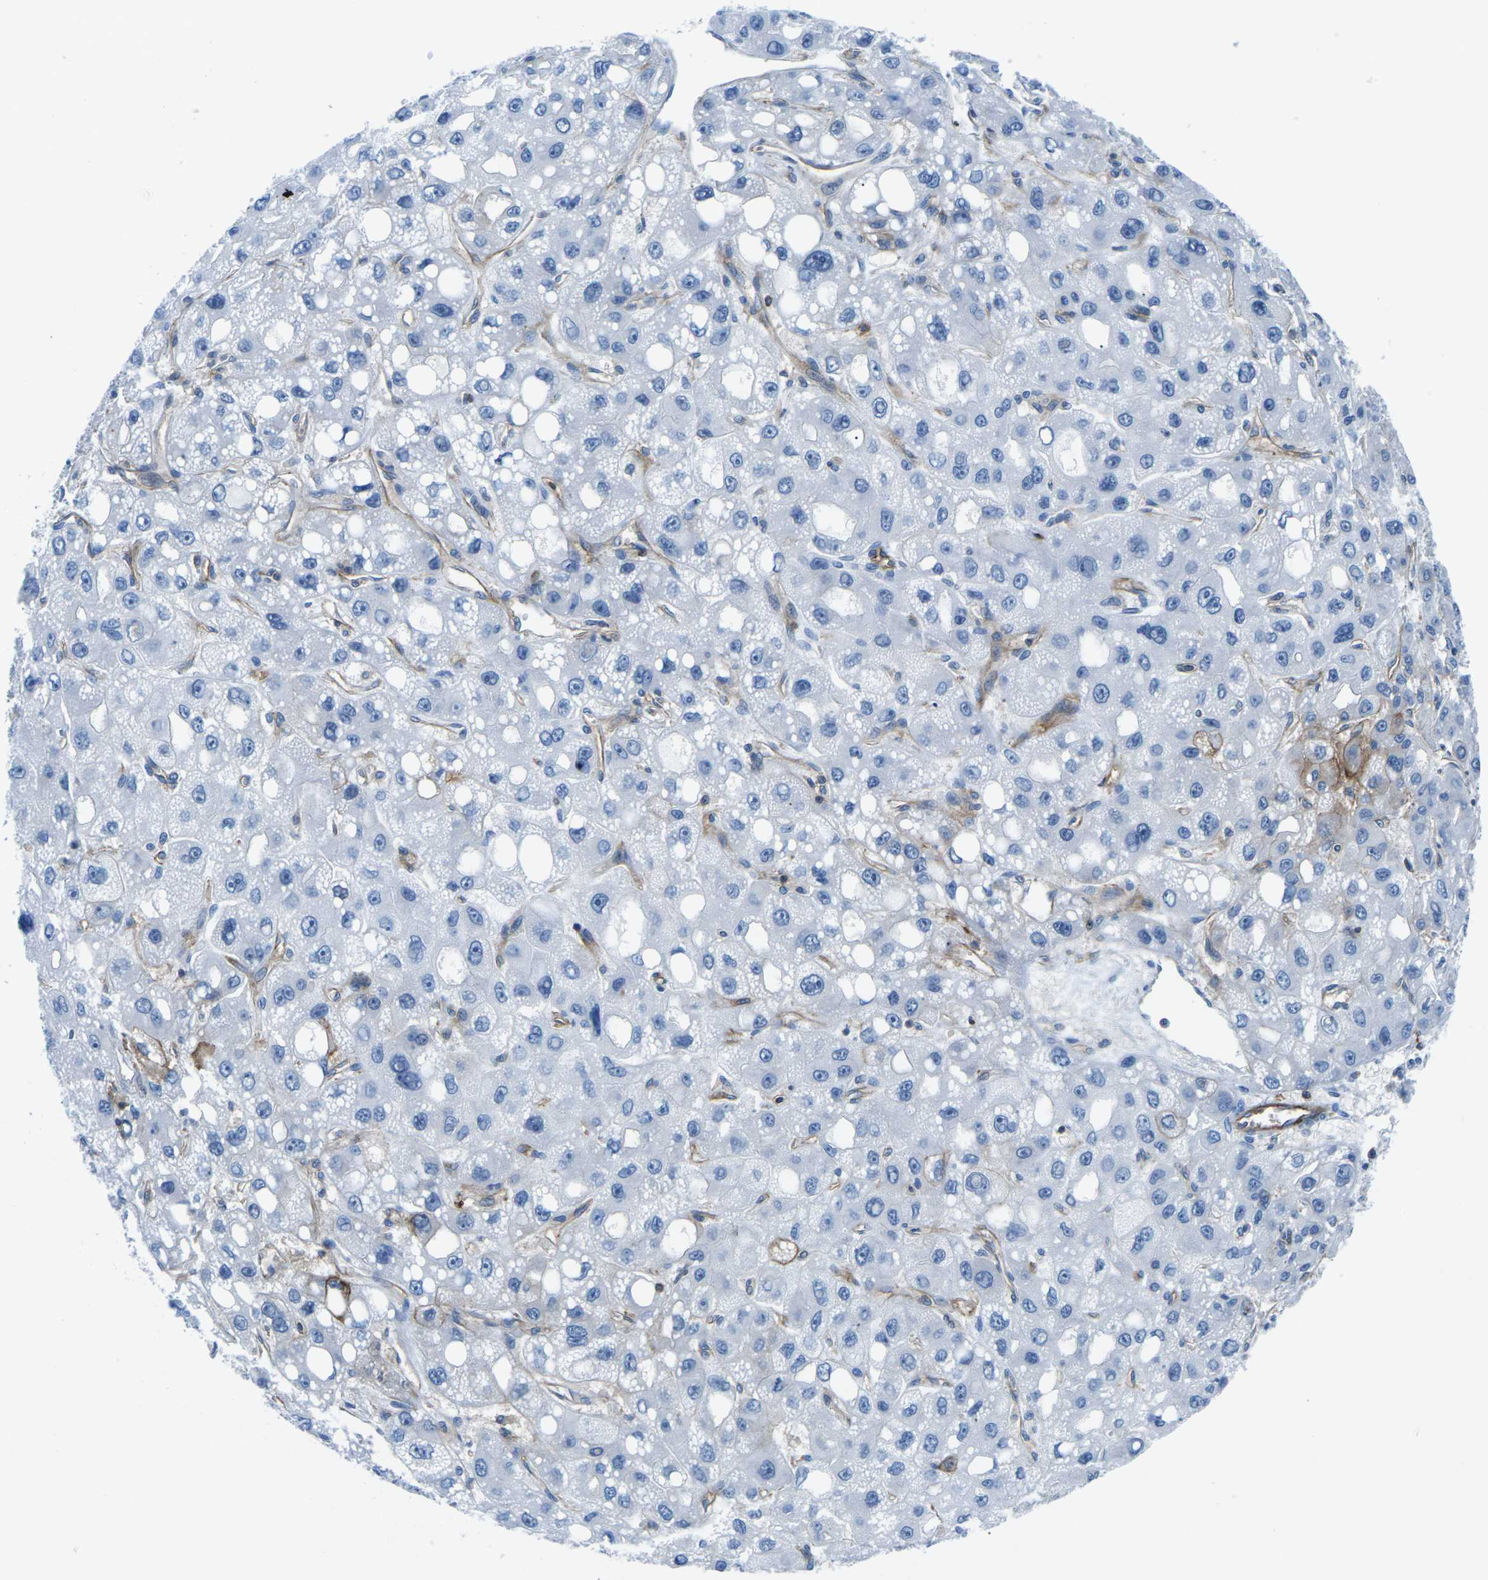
{"staining": {"intensity": "negative", "quantity": "none", "location": "none"}, "tissue": "liver cancer", "cell_type": "Tumor cells", "image_type": "cancer", "snomed": [{"axis": "morphology", "description": "Carcinoma, Hepatocellular, NOS"}, {"axis": "topography", "description": "Liver"}], "caption": "A histopathology image of hepatocellular carcinoma (liver) stained for a protein shows no brown staining in tumor cells.", "gene": "SOCS4", "patient": {"sex": "male", "age": 55}}